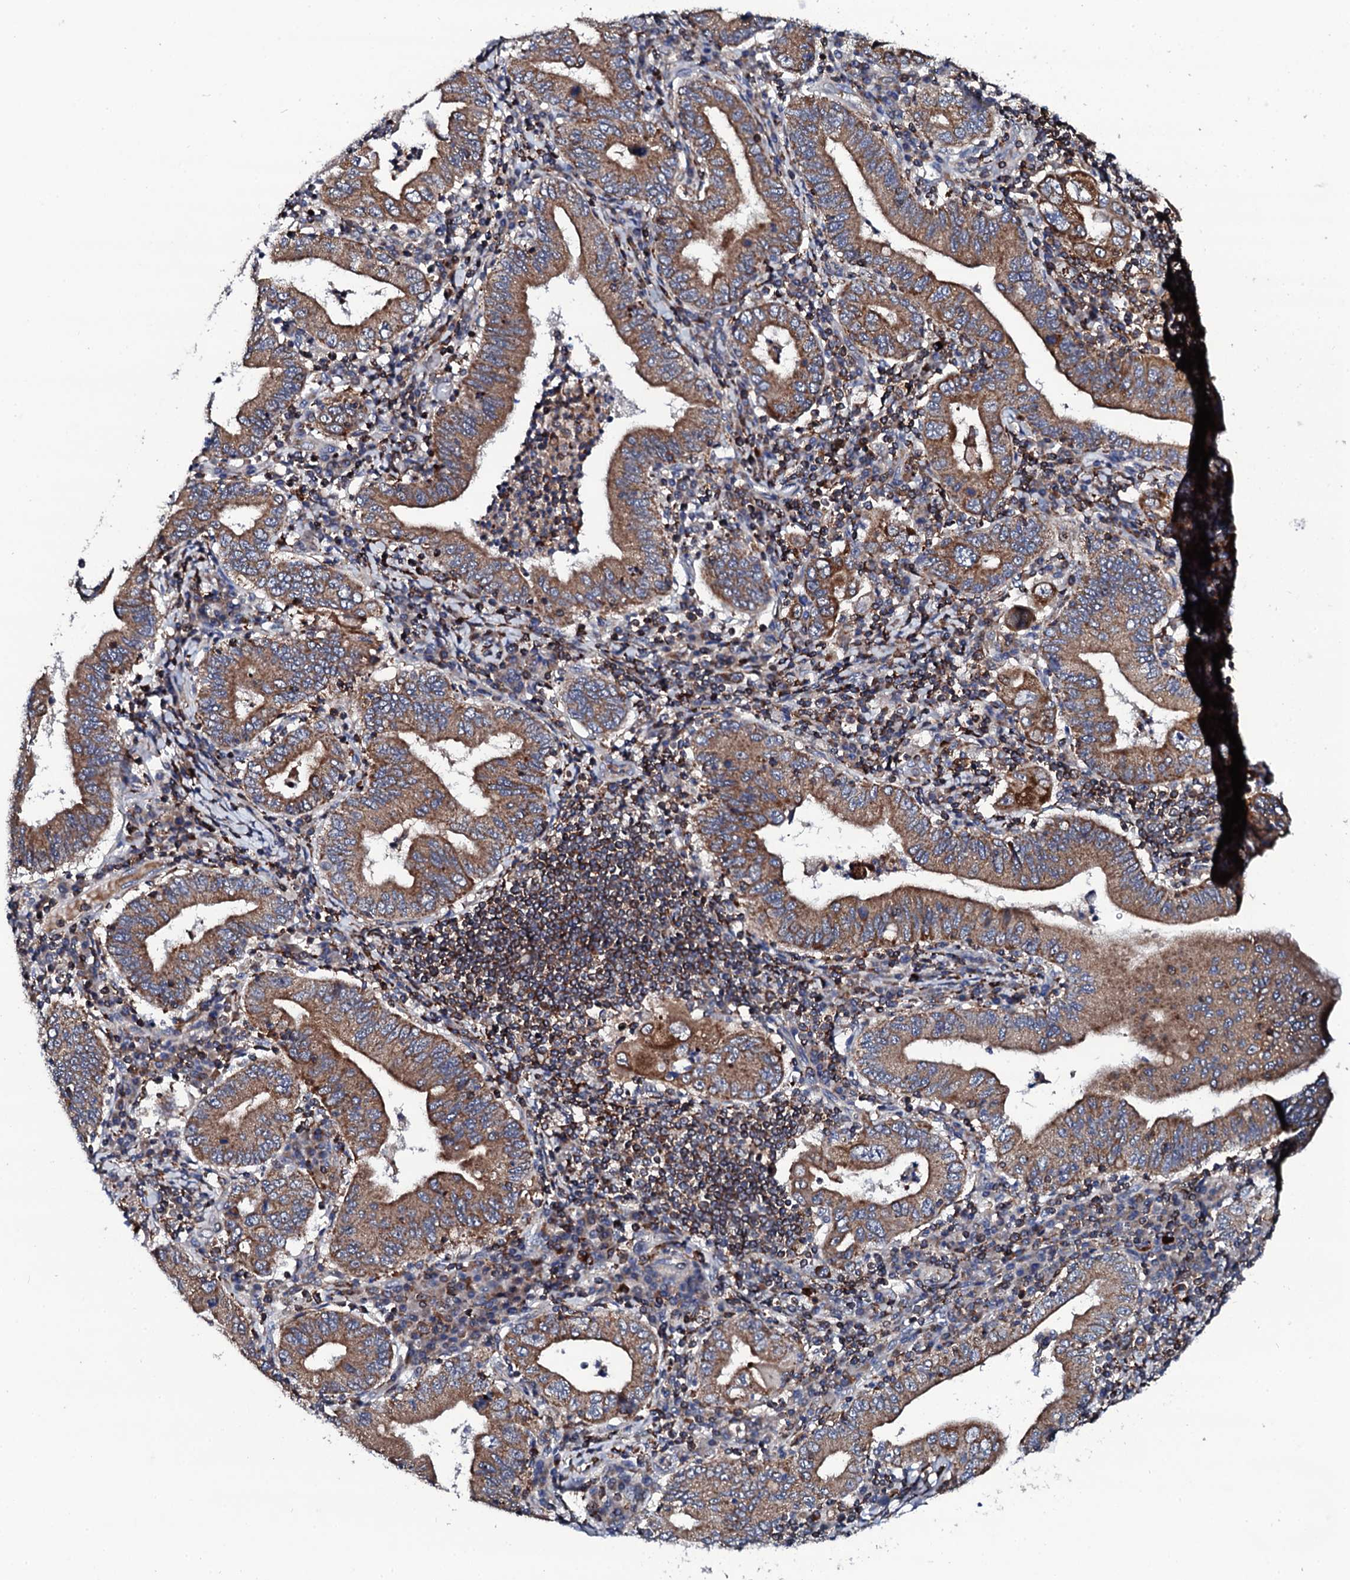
{"staining": {"intensity": "moderate", "quantity": ">75%", "location": "cytoplasmic/membranous"}, "tissue": "stomach cancer", "cell_type": "Tumor cells", "image_type": "cancer", "snomed": [{"axis": "morphology", "description": "Normal tissue, NOS"}, {"axis": "morphology", "description": "Adenocarcinoma, NOS"}, {"axis": "topography", "description": "Esophagus"}, {"axis": "topography", "description": "Stomach, upper"}, {"axis": "topography", "description": "Peripheral nerve tissue"}], "caption": "A micrograph of human stomach cancer (adenocarcinoma) stained for a protein reveals moderate cytoplasmic/membranous brown staining in tumor cells.", "gene": "COG4", "patient": {"sex": "male", "age": 62}}